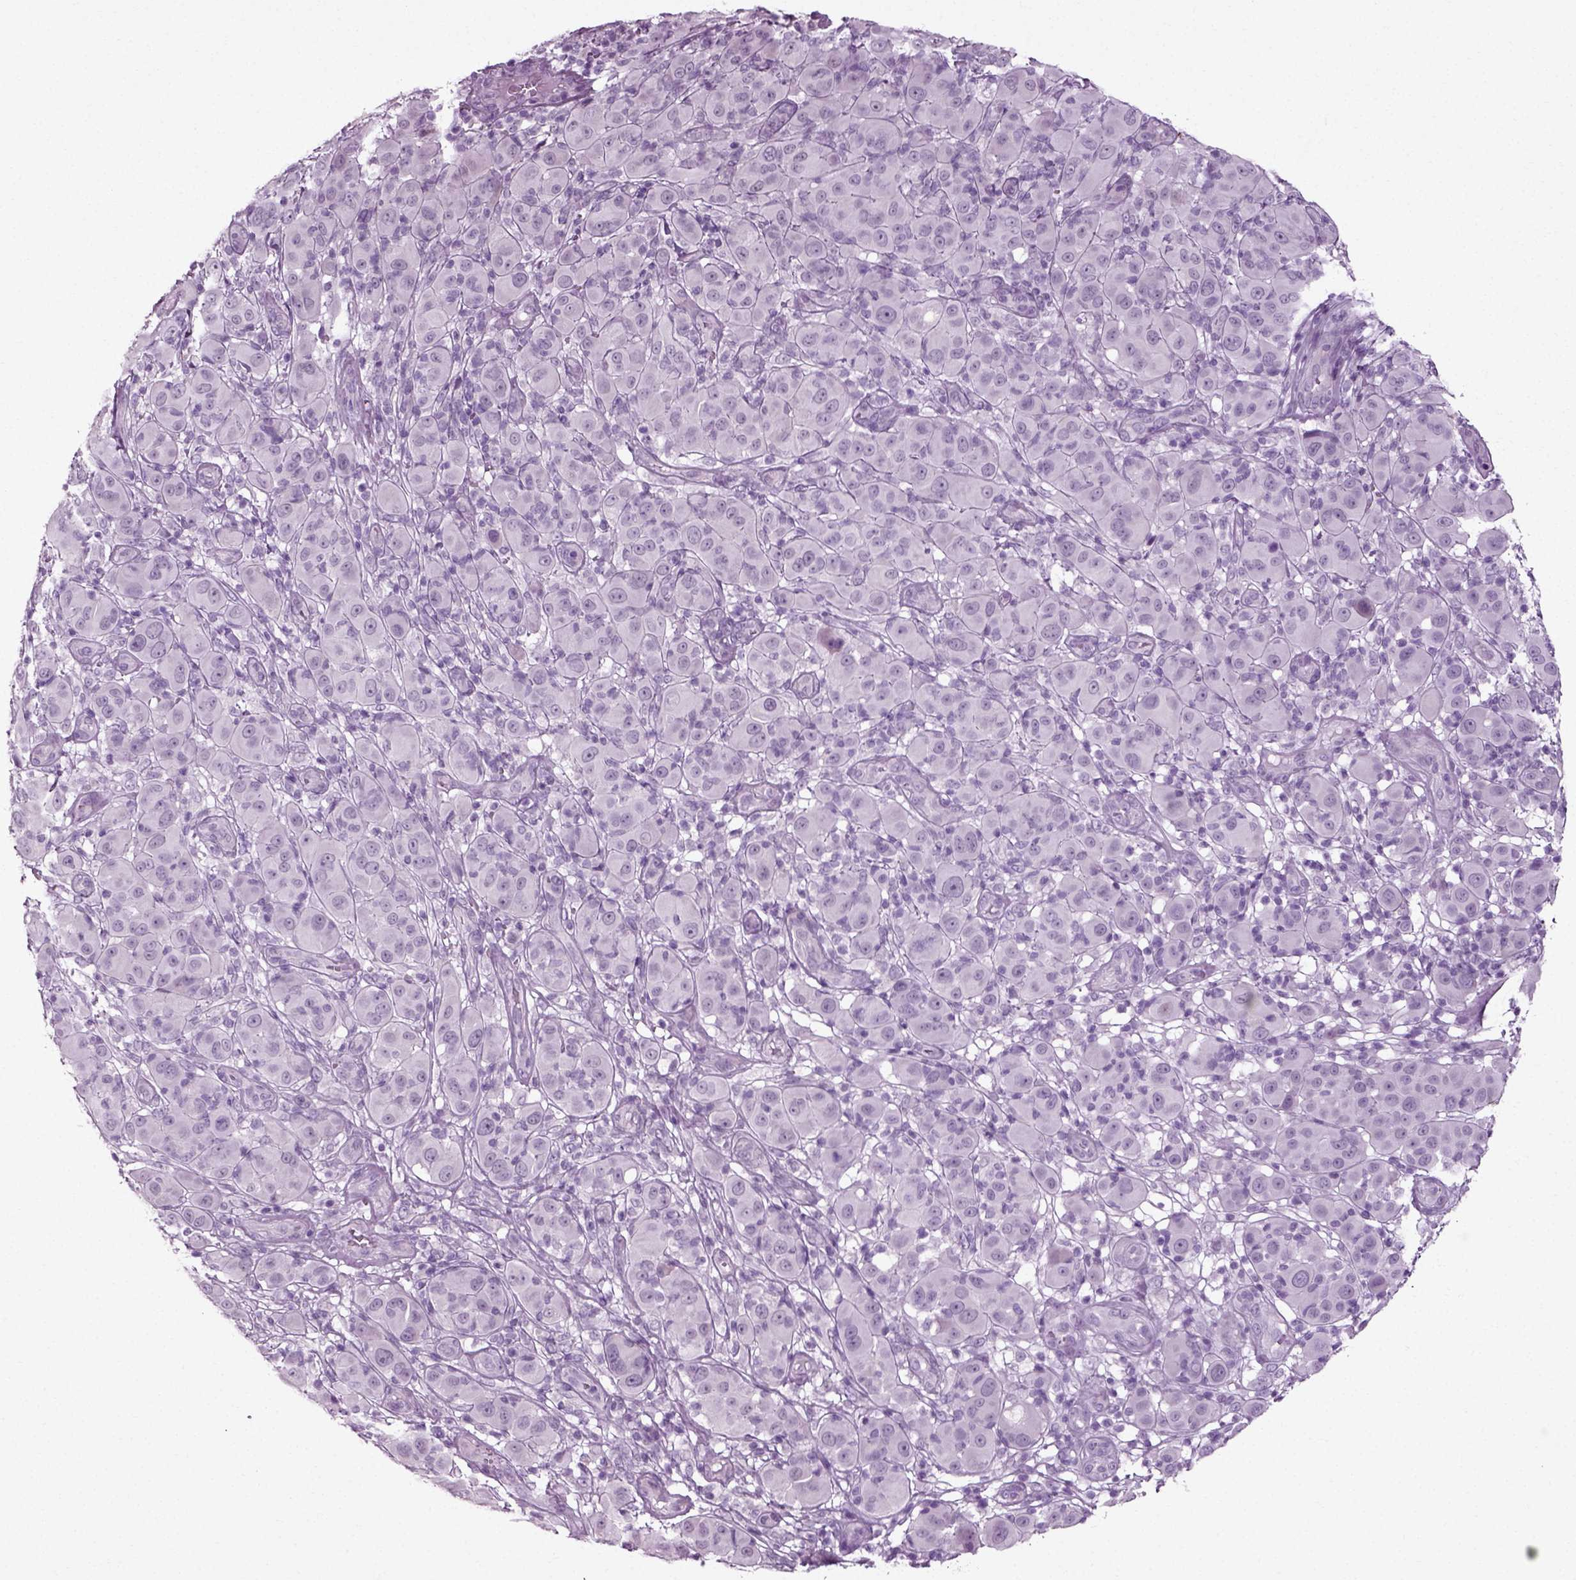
{"staining": {"intensity": "negative", "quantity": "none", "location": "none"}, "tissue": "melanoma", "cell_type": "Tumor cells", "image_type": "cancer", "snomed": [{"axis": "morphology", "description": "Malignant melanoma, NOS"}, {"axis": "topography", "description": "Skin"}], "caption": "Protein analysis of malignant melanoma reveals no significant positivity in tumor cells. (Brightfield microscopy of DAB (3,3'-diaminobenzidine) immunohistochemistry at high magnification).", "gene": "SLC26A8", "patient": {"sex": "female", "age": 87}}